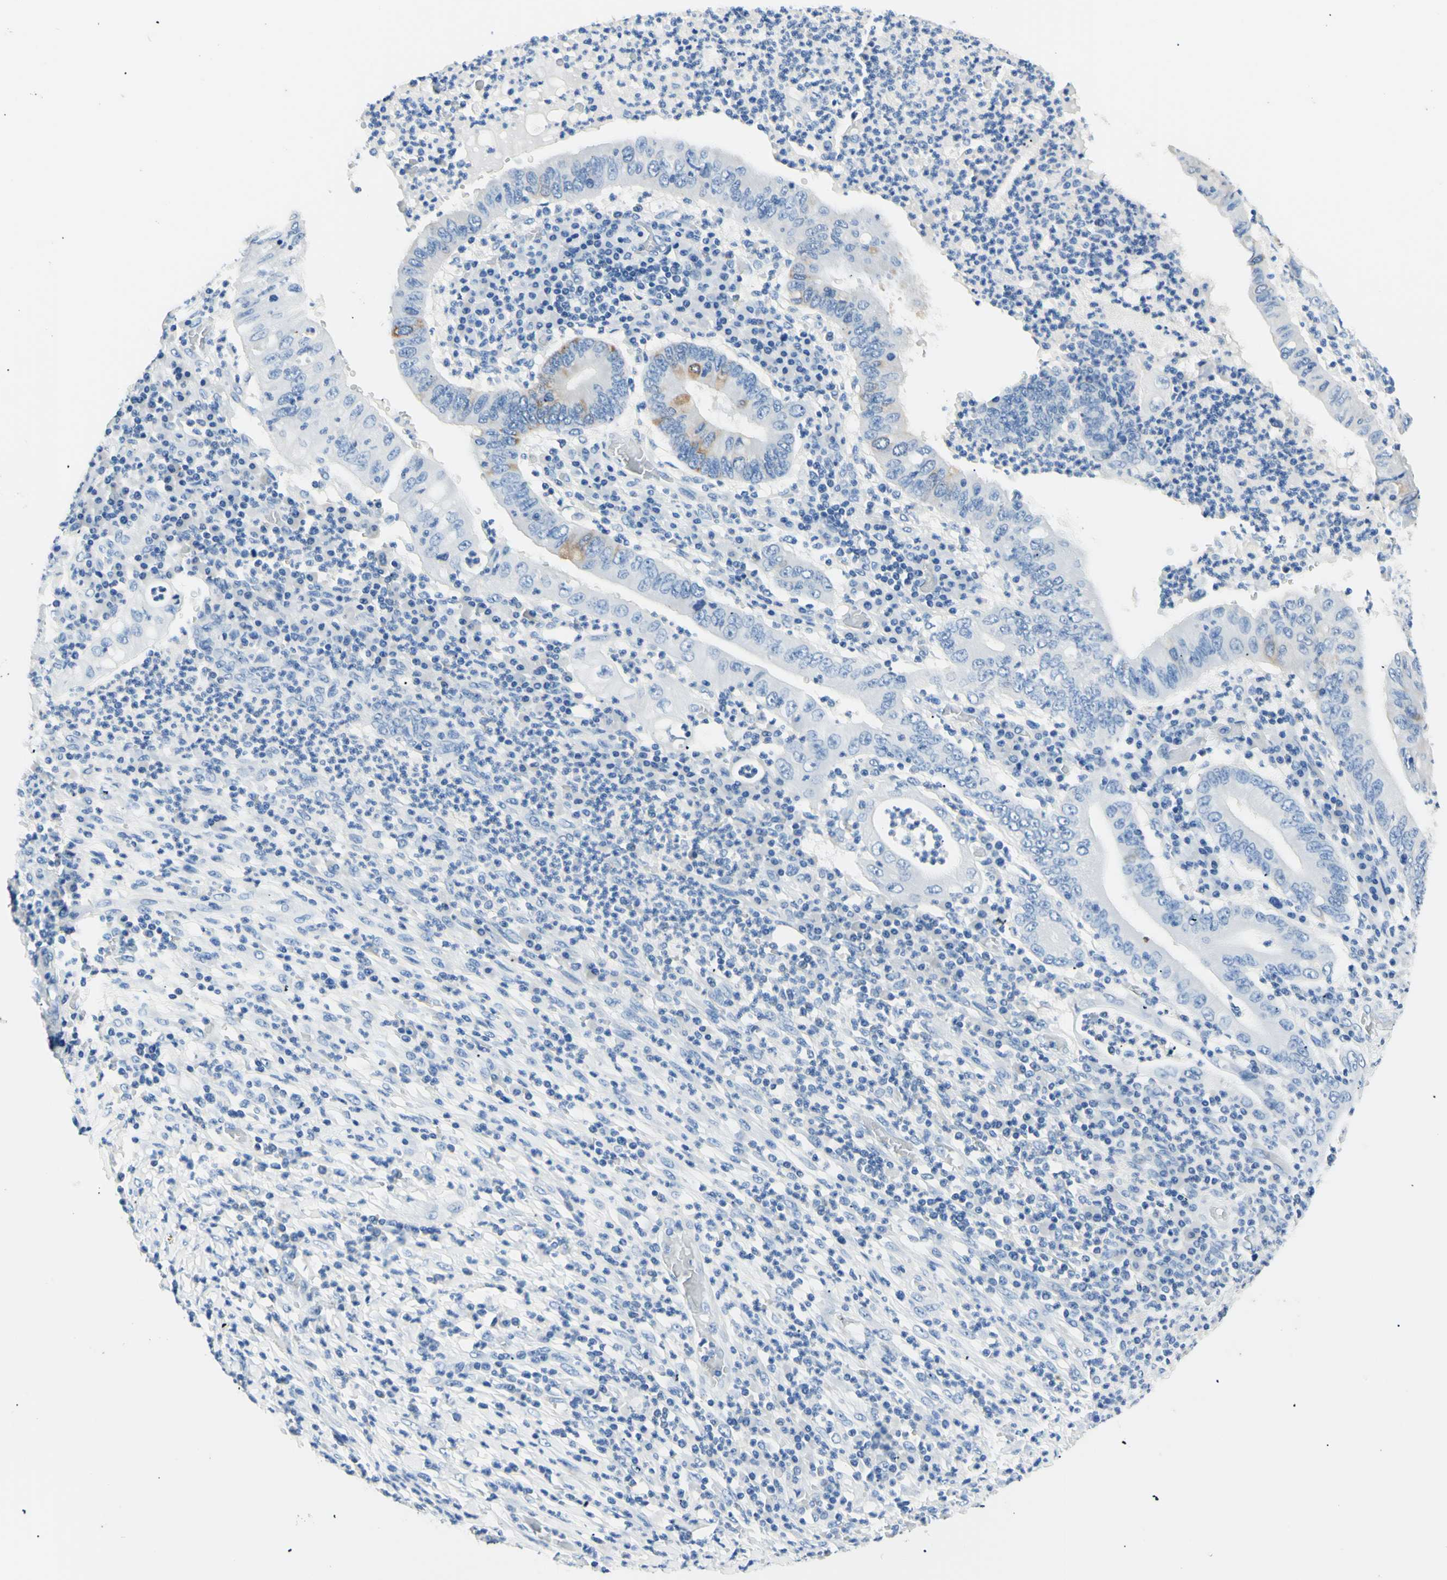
{"staining": {"intensity": "negative", "quantity": "none", "location": "none"}, "tissue": "stomach cancer", "cell_type": "Tumor cells", "image_type": "cancer", "snomed": [{"axis": "morphology", "description": "Normal tissue, NOS"}, {"axis": "morphology", "description": "Adenocarcinoma, NOS"}, {"axis": "topography", "description": "Esophagus"}, {"axis": "topography", "description": "Stomach, upper"}, {"axis": "topography", "description": "Peripheral nerve tissue"}], "caption": "This is an immunohistochemistry image of human stomach cancer. There is no staining in tumor cells.", "gene": "HPCA", "patient": {"sex": "male", "age": 62}}